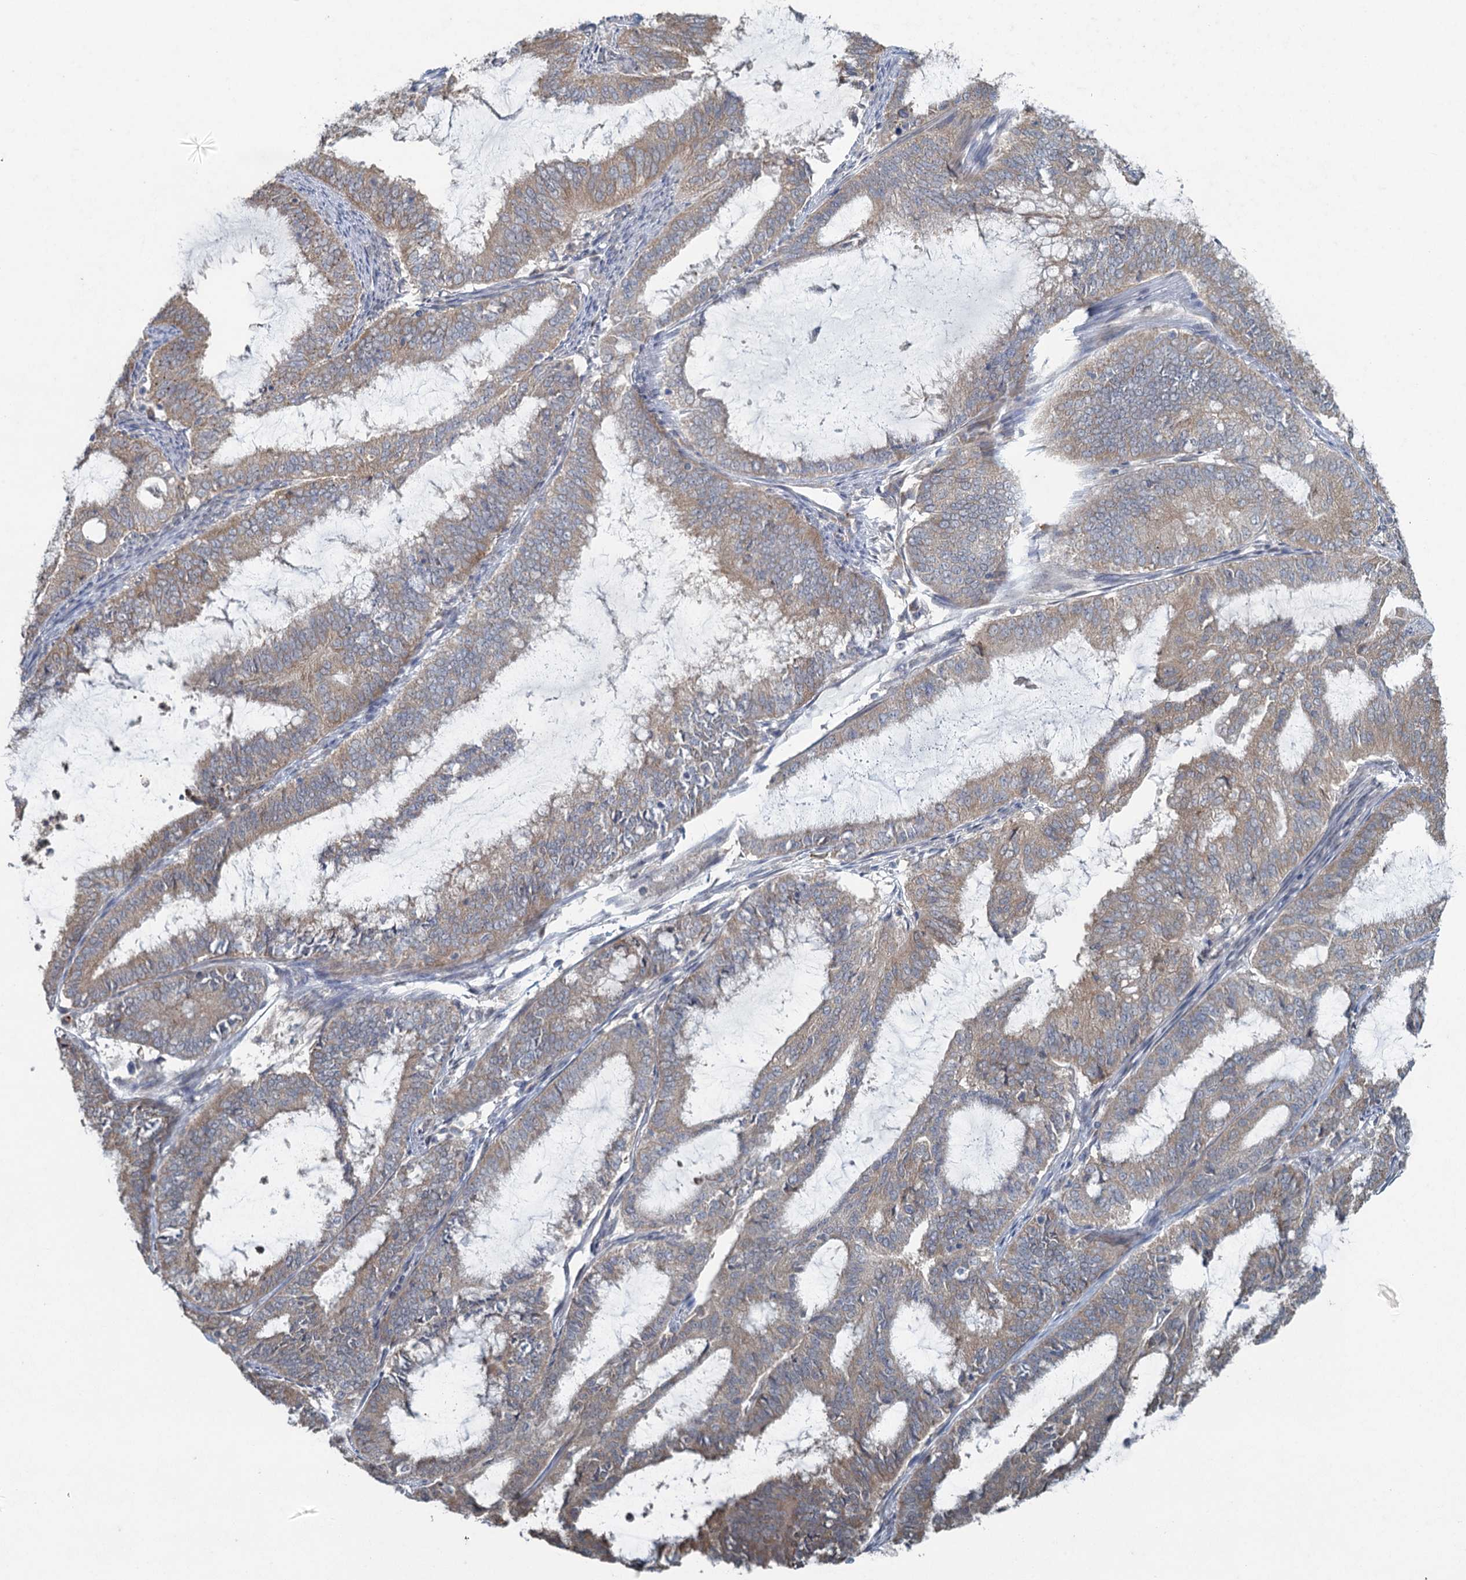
{"staining": {"intensity": "weak", "quantity": ">75%", "location": "cytoplasmic/membranous"}, "tissue": "endometrial cancer", "cell_type": "Tumor cells", "image_type": "cancer", "snomed": [{"axis": "morphology", "description": "Adenocarcinoma, NOS"}, {"axis": "topography", "description": "Endometrium"}], "caption": "There is low levels of weak cytoplasmic/membranous expression in tumor cells of endometrial adenocarcinoma, as demonstrated by immunohistochemical staining (brown color).", "gene": "TEX35", "patient": {"sex": "female", "age": 51}}